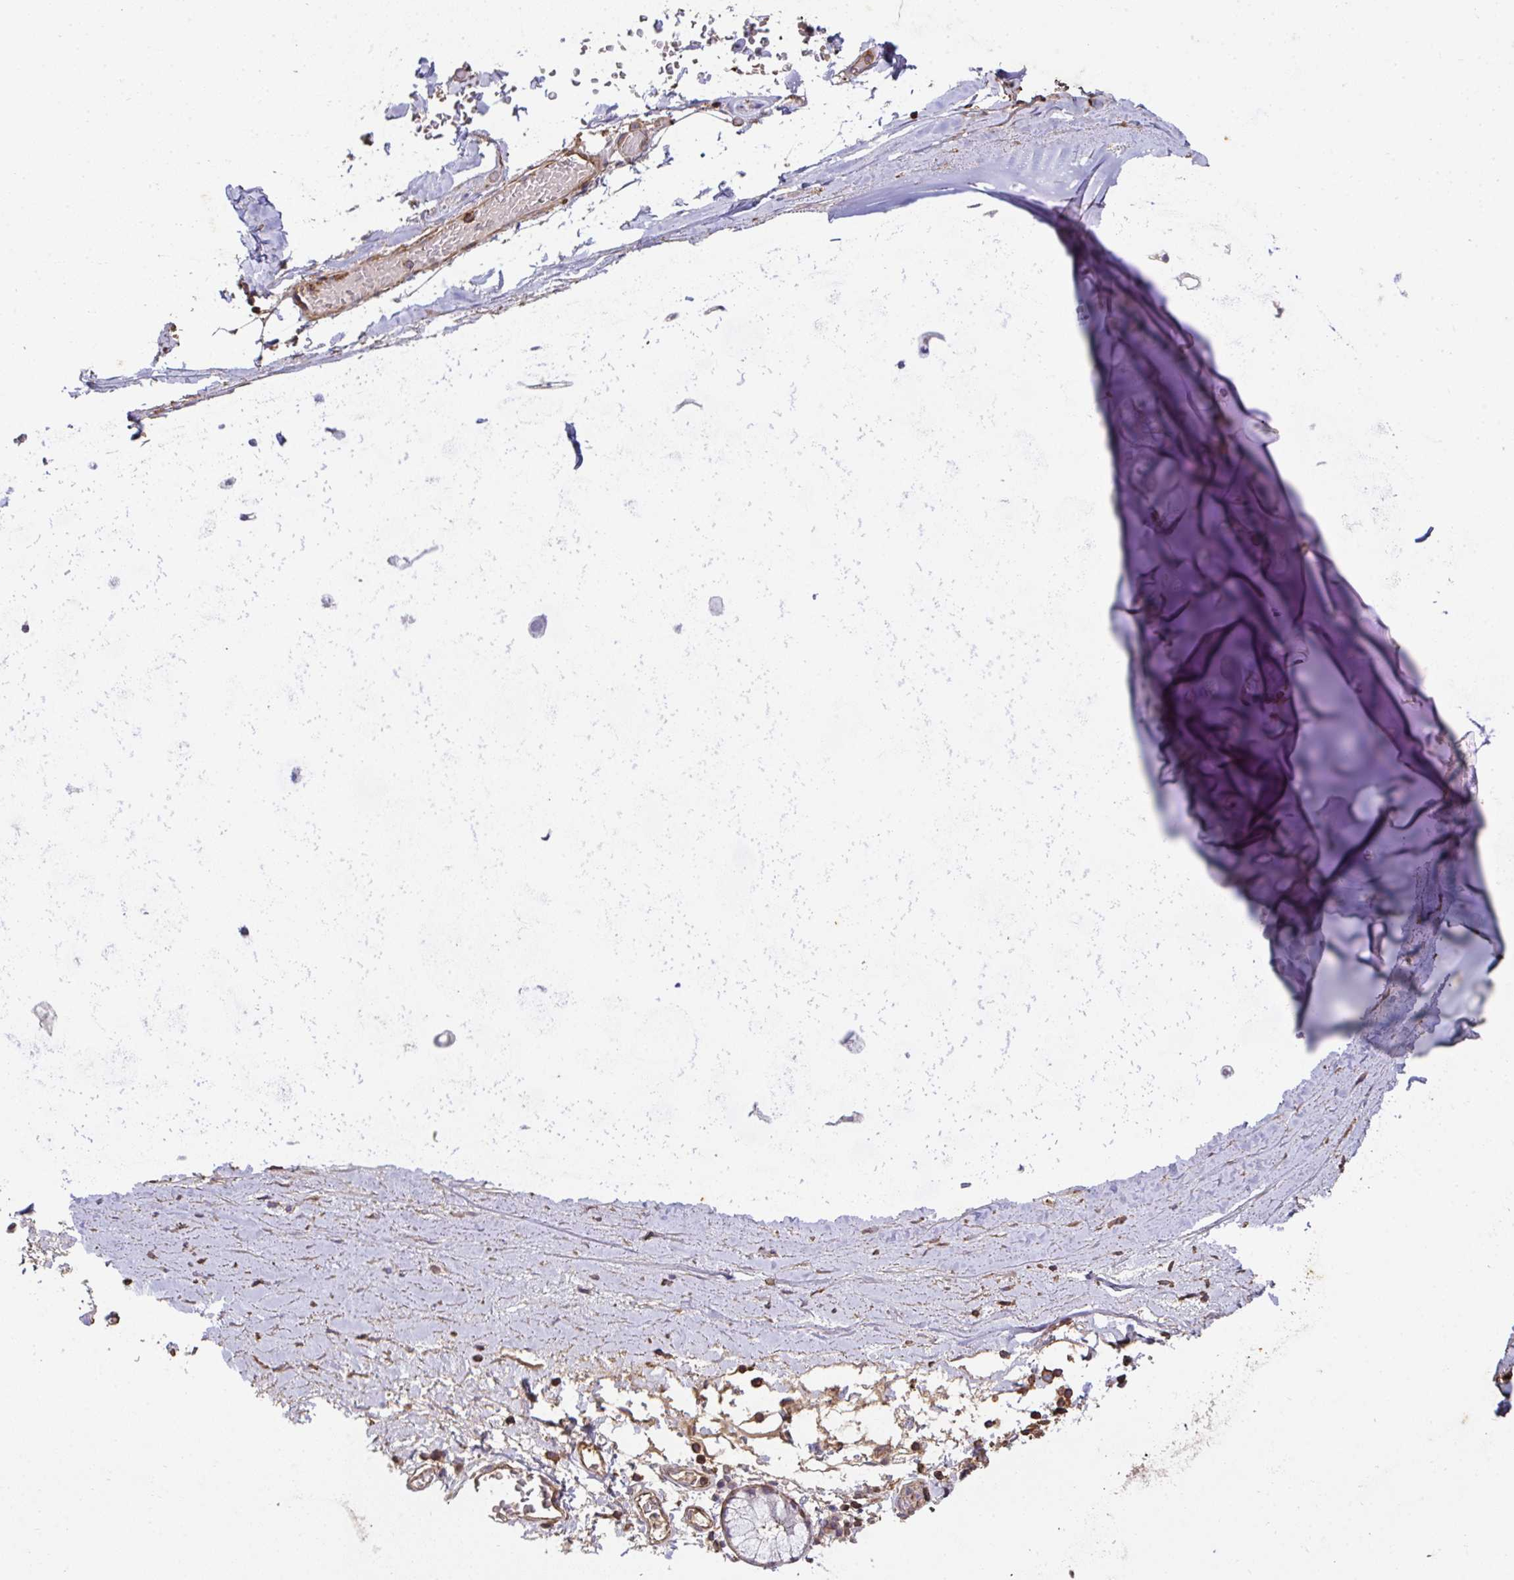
{"staining": {"intensity": "negative", "quantity": "none", "location": "none"}, "tissue": "adipose tissue", "cell_type": "Adipocytes", "image_type": "normal", "snomed": [{"axis": "morphology", "description": "Normal tissue, NOS"}, {"axis": "morphology", "description": "Degeneration, NOS"}, {"axis": "topography", "description": "Cartilage tissue"}, {"axis": "topography", "description": "Lung"}], "caption": "High magnification brightfield microscopy of benign adipose tissue stained with DAB (brown) and counterstained with hematoxylin (blue): adipocytes show no significant staining. (DAB IHC with hematoxylin counter stain).", "gene": "TNMD", "patient": {"sex": "female", "age": 61}}